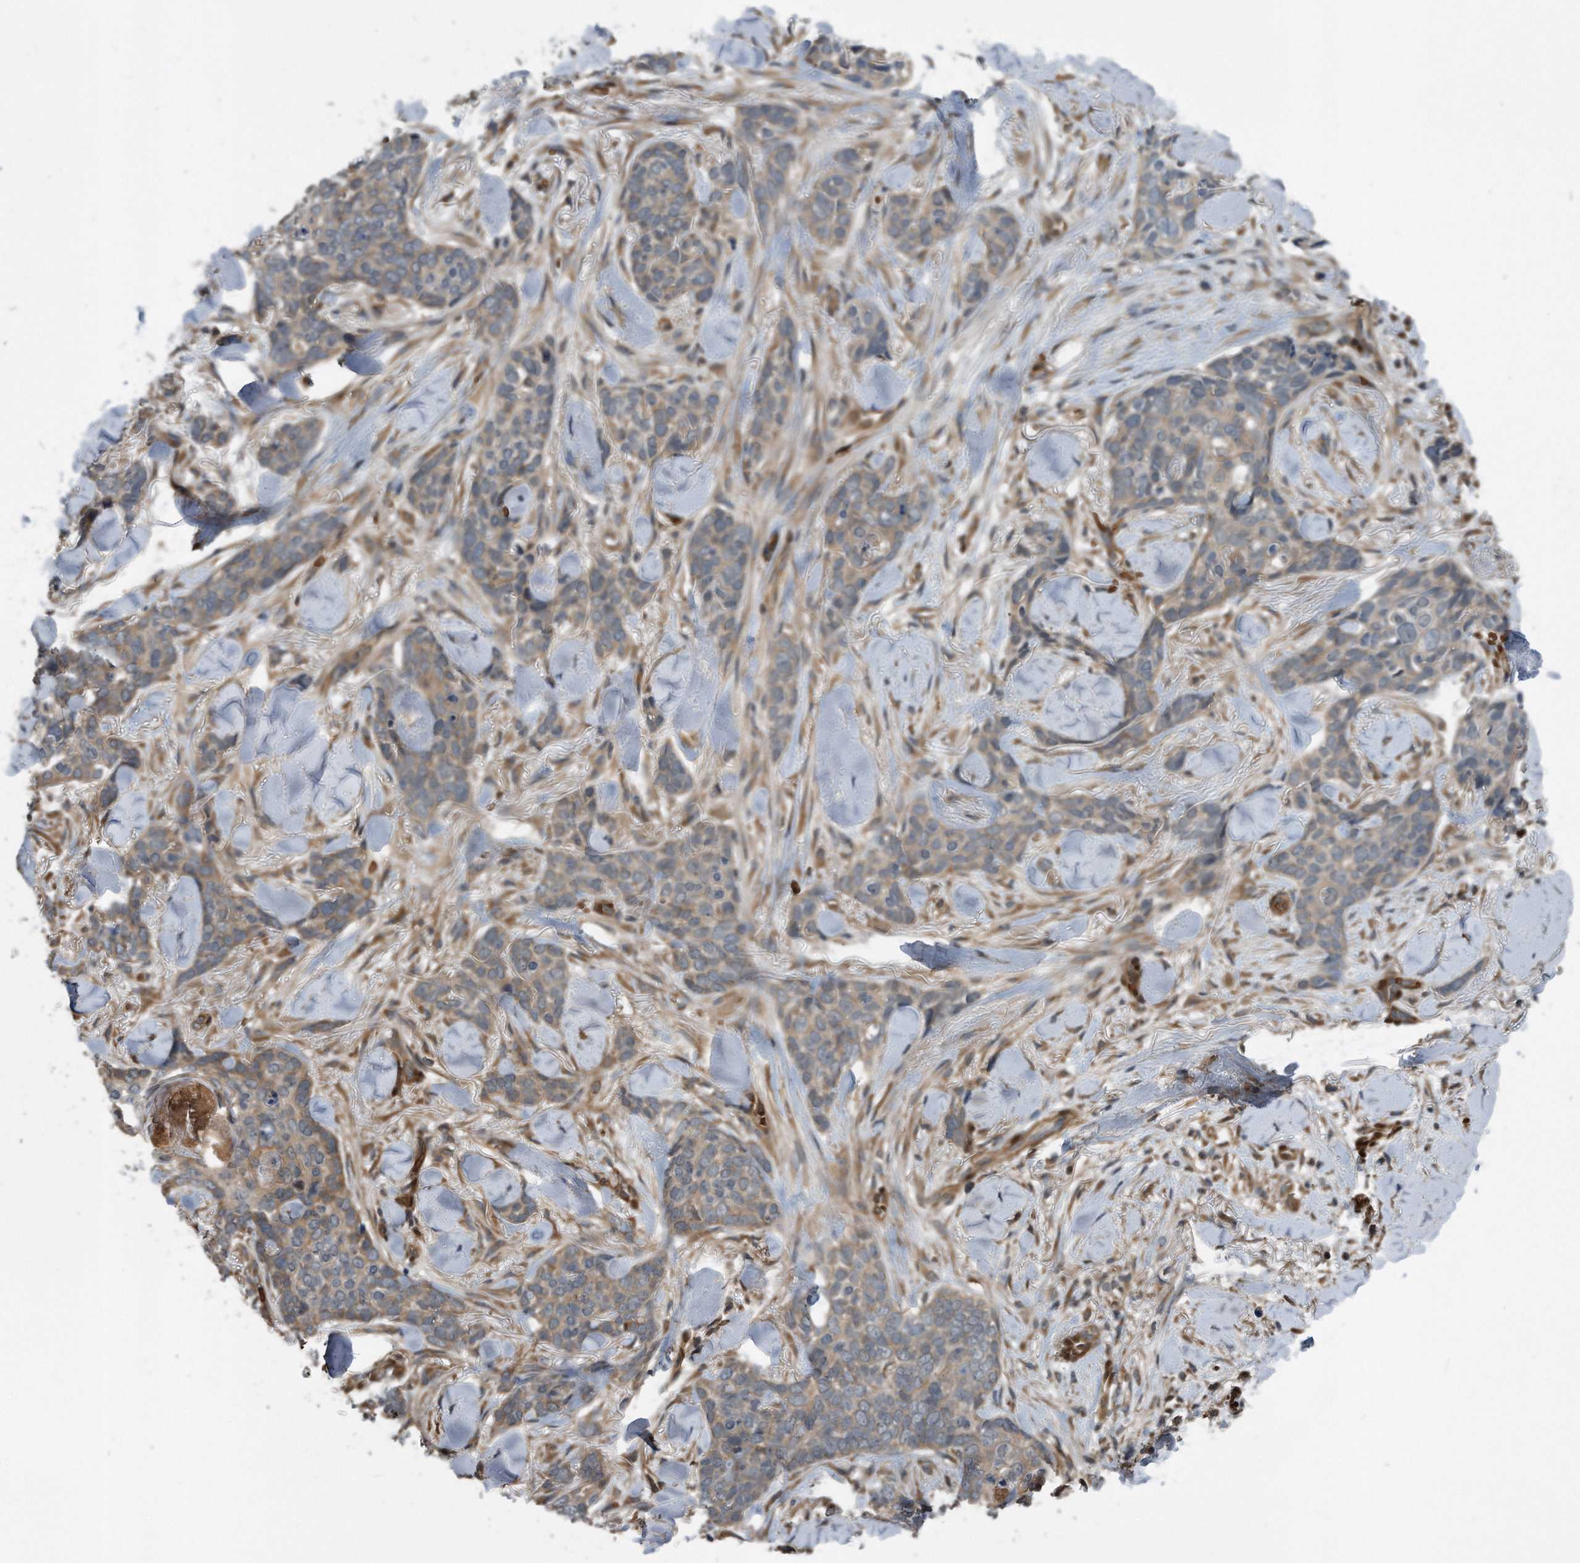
{"staining": {"intensity": "weak", "quantity": ">75%", "location": "cytoplasmic/membranous"}, "tissue": "skin cancer", "cell_type": "Tumor cells", "image_type": "cancer", "snomed": [{"axis": "morphology", "description": "Basal cell carcinoma"}, {"axis": "topography", "description": "Skin"}], "caption": "Weak cytoplasmic/membranous positivity is appreciated in about >75% of tumor cells in skin cancer (basal cell carcinoma).", "gene": "ZNF79", "patient": {"sex": "female", "age": 82}}